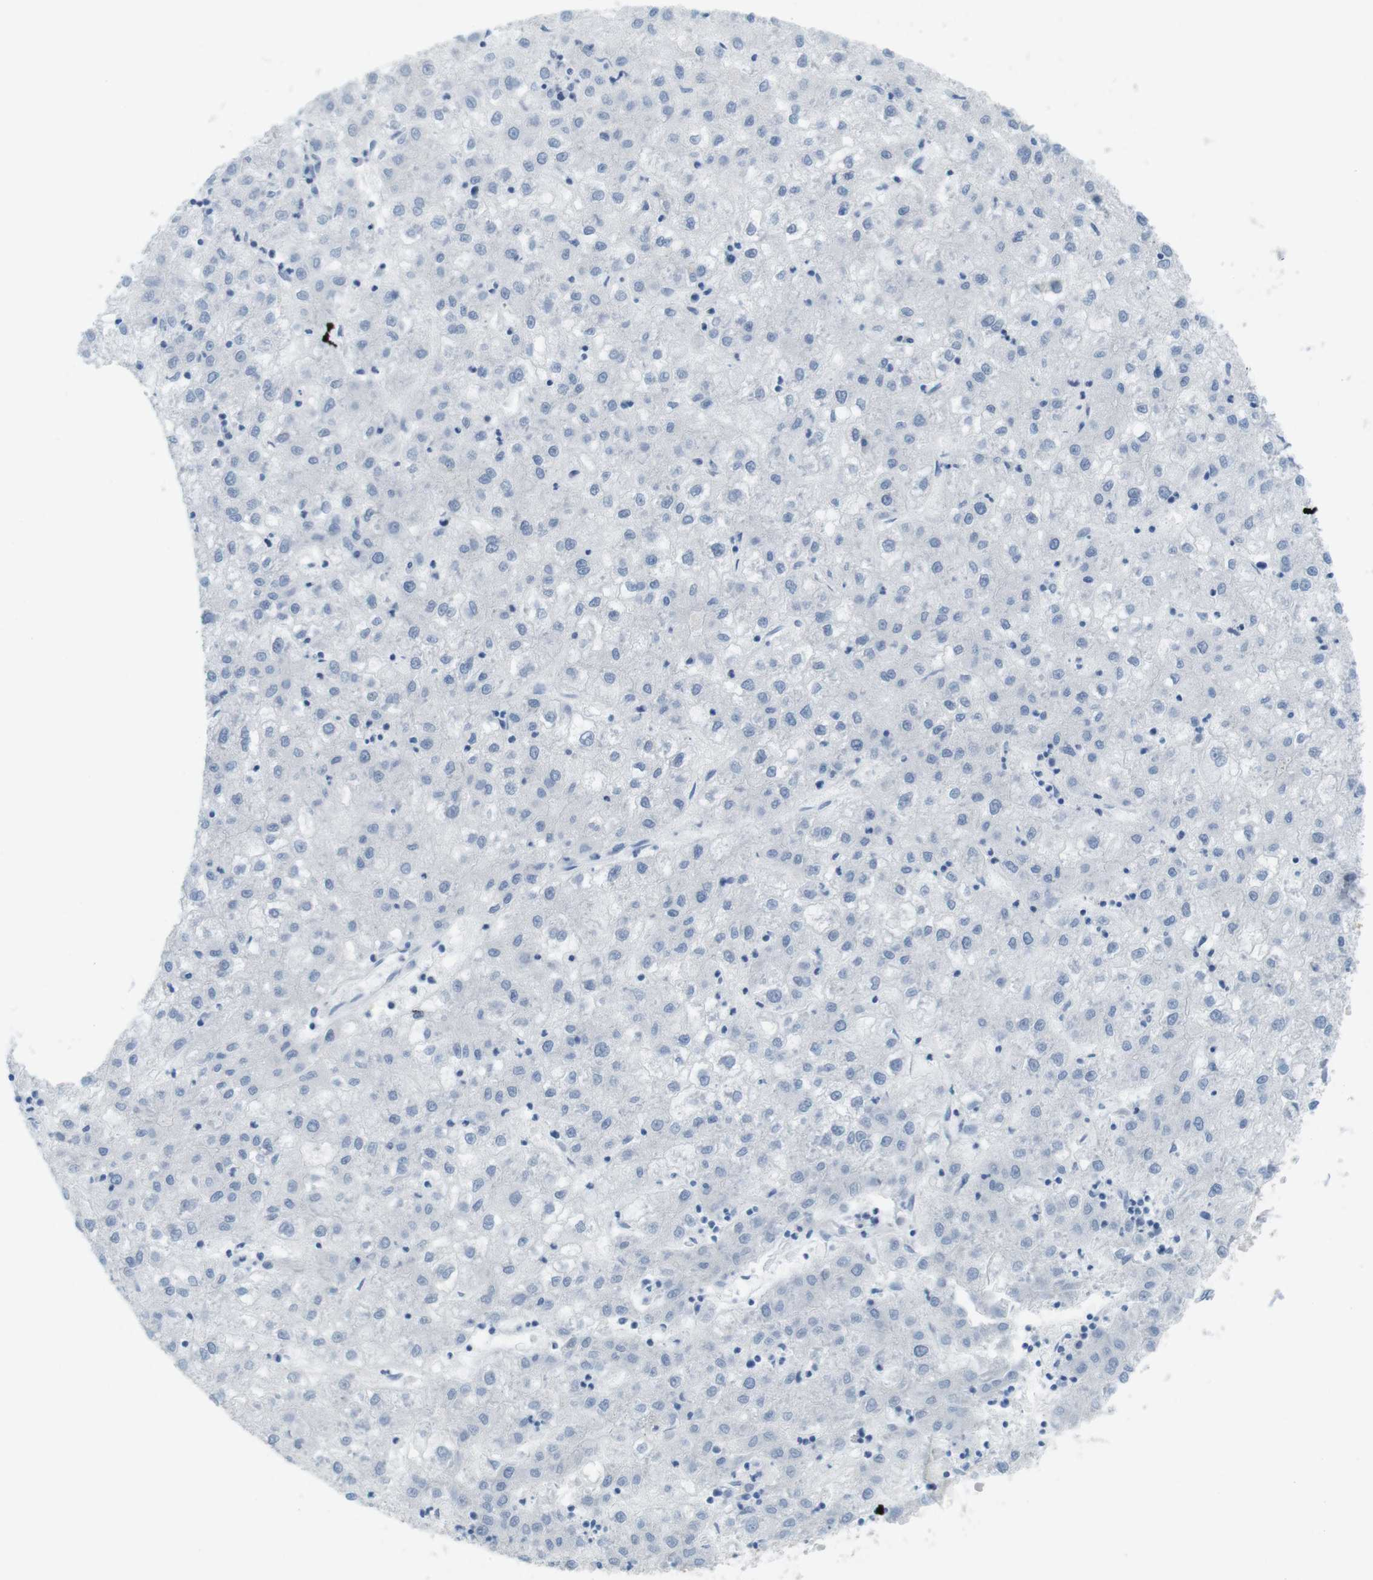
{"staining": {"intensity": "negative", "quantity": "none", "location": "none"}, "tissue": "liver cancer", "cell_type": "Tumor cells", "image_type": "cancer", "snomed": [{"axis": "morphology", "description": "Carcinoma, Hepatocellular, NOS"}, {"axis": "topography", "description": "Liver"}], "caption": "DAB immunohistochemical staining of human liver cancer exhibits no significant expression in tumor cells.", "gene": "MYH9", "patient": {"sex": "male", "age": 72}}